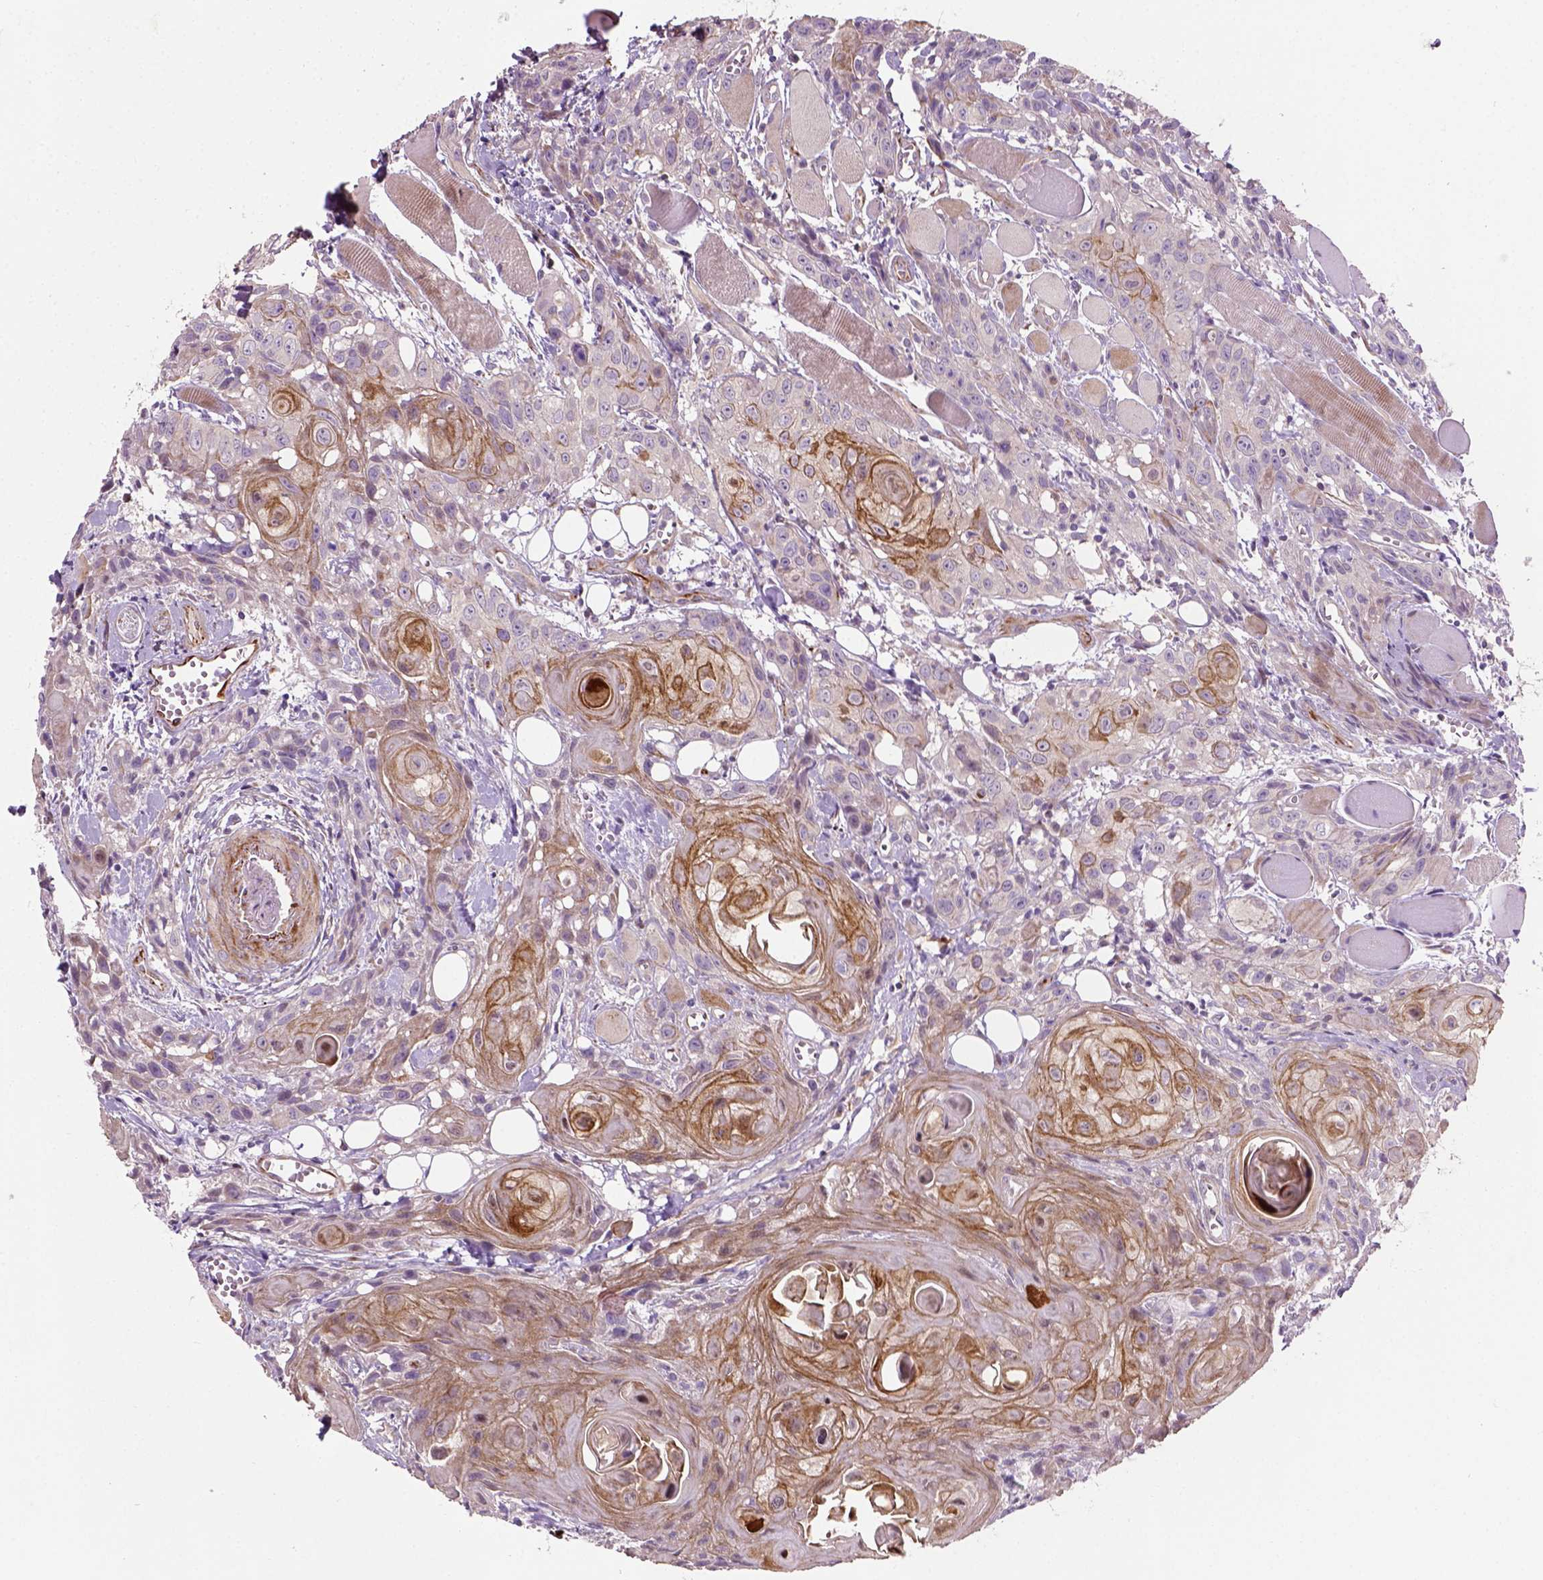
{"staining": {"intensity": "moderate", "quantity": "25%-75%", "location": "cytoplasmic/membranous"}, "tissue": "head and neck cancer", "cell_type": "Tumor cells", "image_type": "cancer", "snomed": [{"axis": "morphology", "description": "Squamous cell carcinoma, NOS"}, {"axis": "topography", "description": "Oral tissue"}, {"axis": "topography", "description": "Head-Neck"}], "caption": "Protein expression analysis of human squamous cell carcinoma (head and neck) reveals moderate cytoplasmic/membranous staining in about 25%-75% of tumor cells.", "gene": "PKP3", "patient": {"sex": "male", "age": 58}}